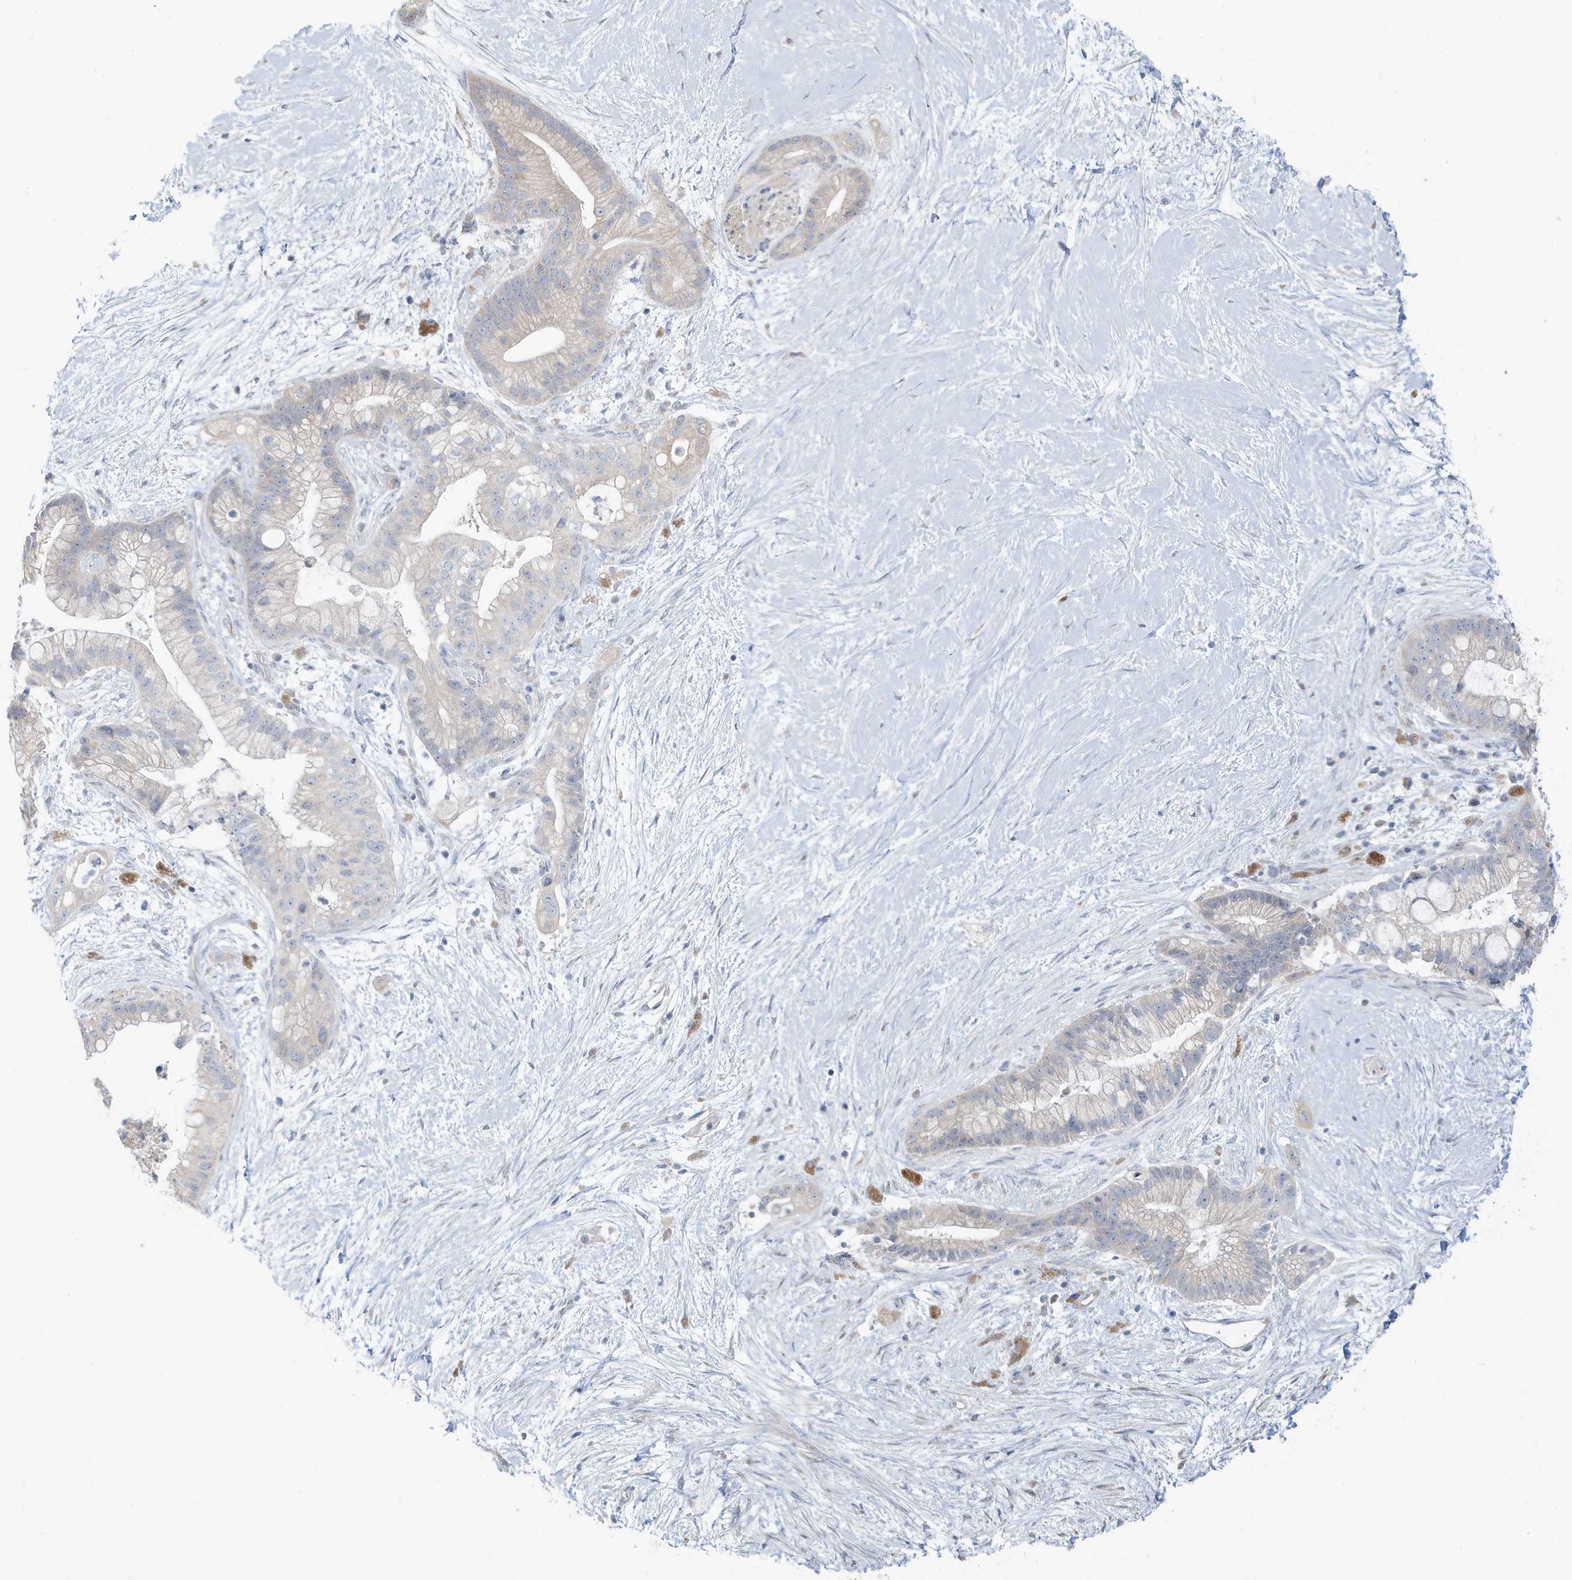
{"staining": {"intensity": "negative", "quantity": "none", "location": "none"}, "tissue": "pancreatic cancer", "cell_type": "Tumor cells", "image_type": "cancer", "snomed": [{"axis": "morphology", "description": "Adenocarcinoma, NOS"}, {"axis": "topography", "description": "Pancreas"}], "caption": "Human pancreatic cancer stained for a protein using immunohistochemistry demonstrates no expression in tumor cells.", "gene": "ATP13A5", "patient": {"sex": "male", "age": 53}}